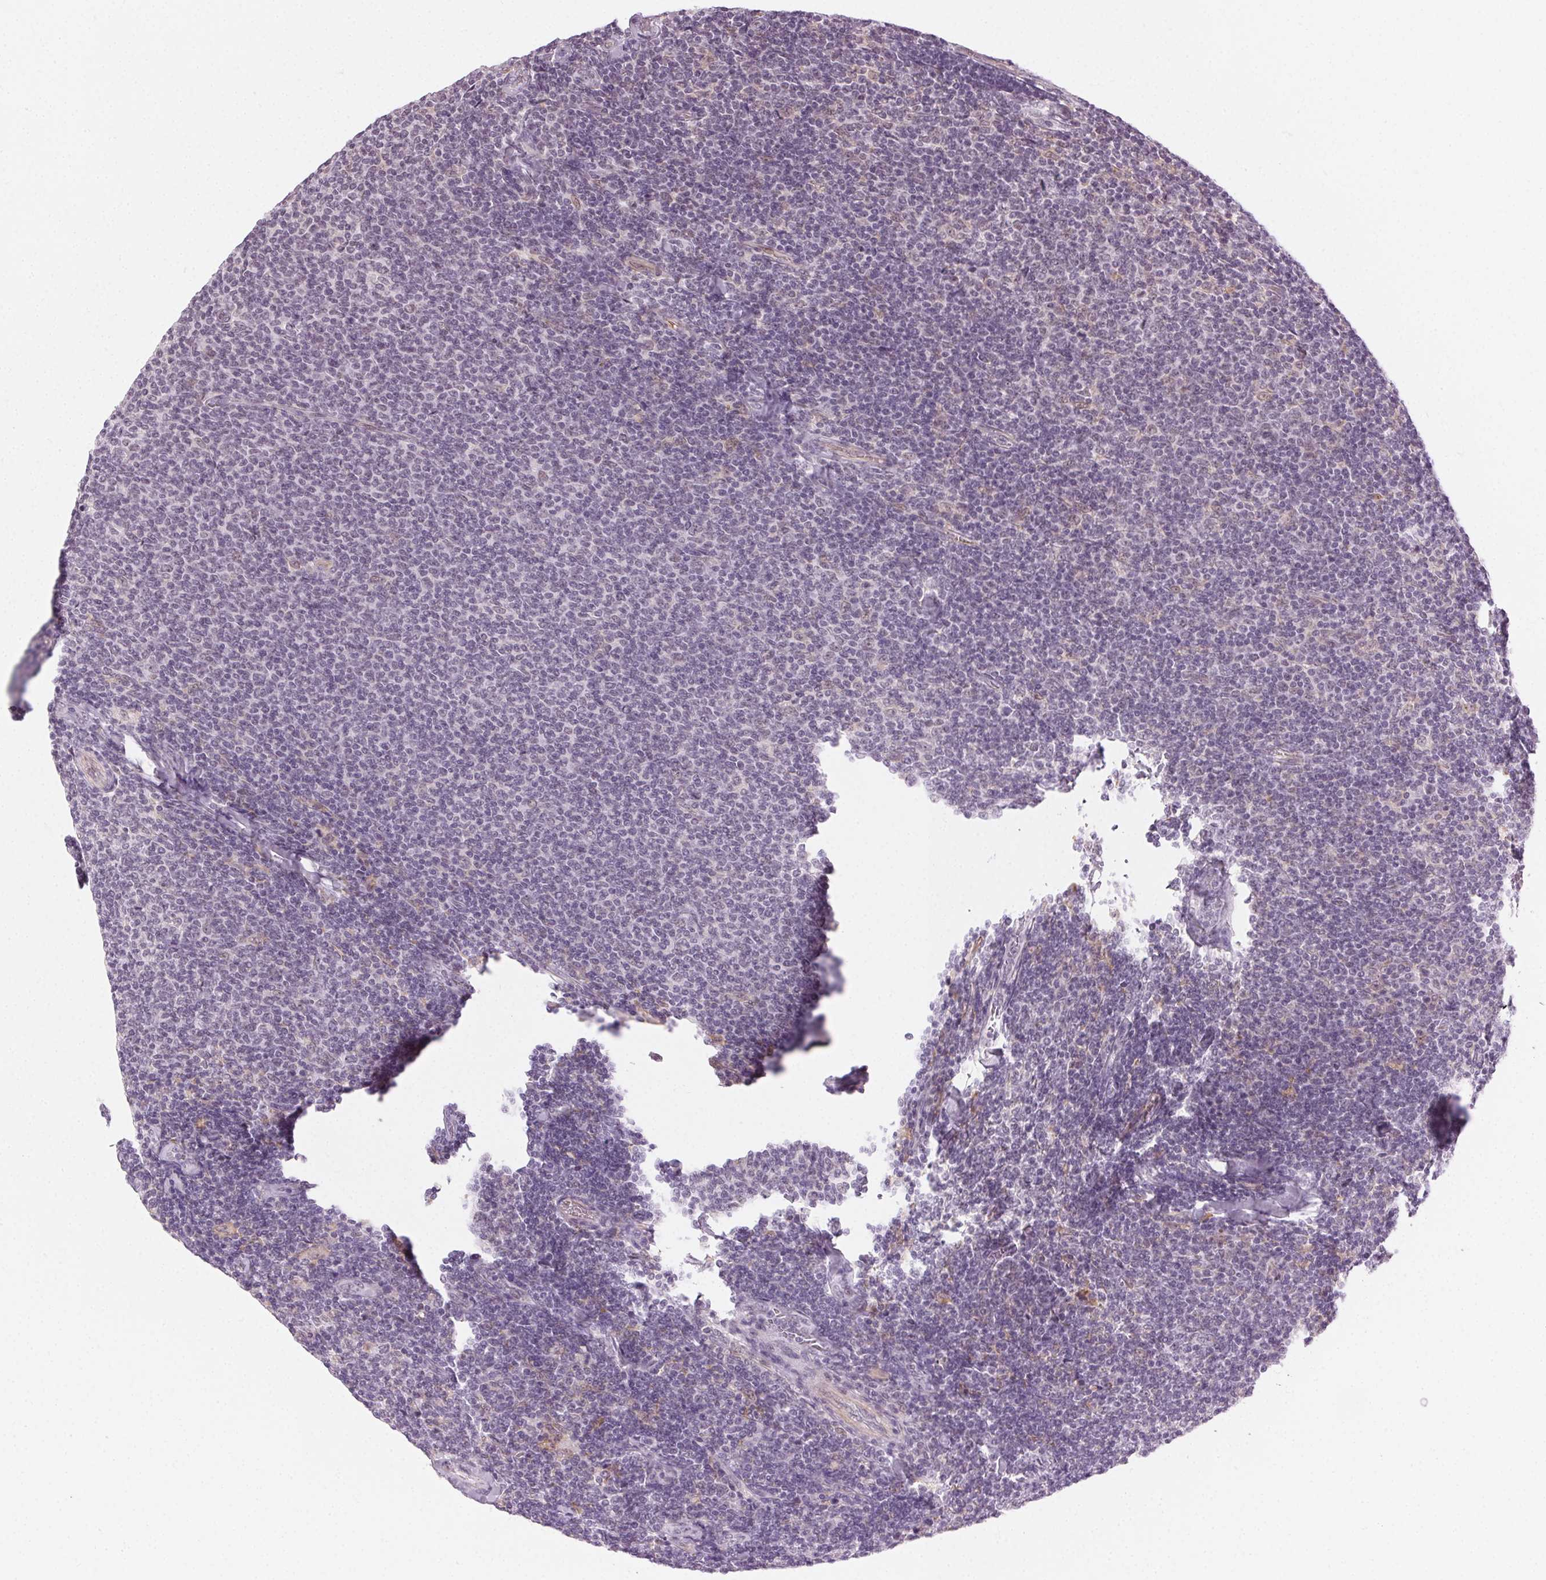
{"staining": {"intensity": "negative", "quantity": "none", "location": "none"}, "tissue": "lymphoma", "cell_type": "Tumor cells", "image_type": "cancer", "snomed": [{"axis": "morphology", "description": "Malignant lymphoma, non-Hodgkin's type, Low grade"}, {"axis": "topography", "description": "Lymph node"}], "caption": "This histopathology image is of malignant lymphoma, non-Hodgkin's type (low-grade) stained with immunohistochemistry (IHC) to label a protein in brown with the nuclei are counter-stained blue. There is no expression in tumor cells.", "gene": "AIF1L", "patient": {"sex": "male", "age": 52}}